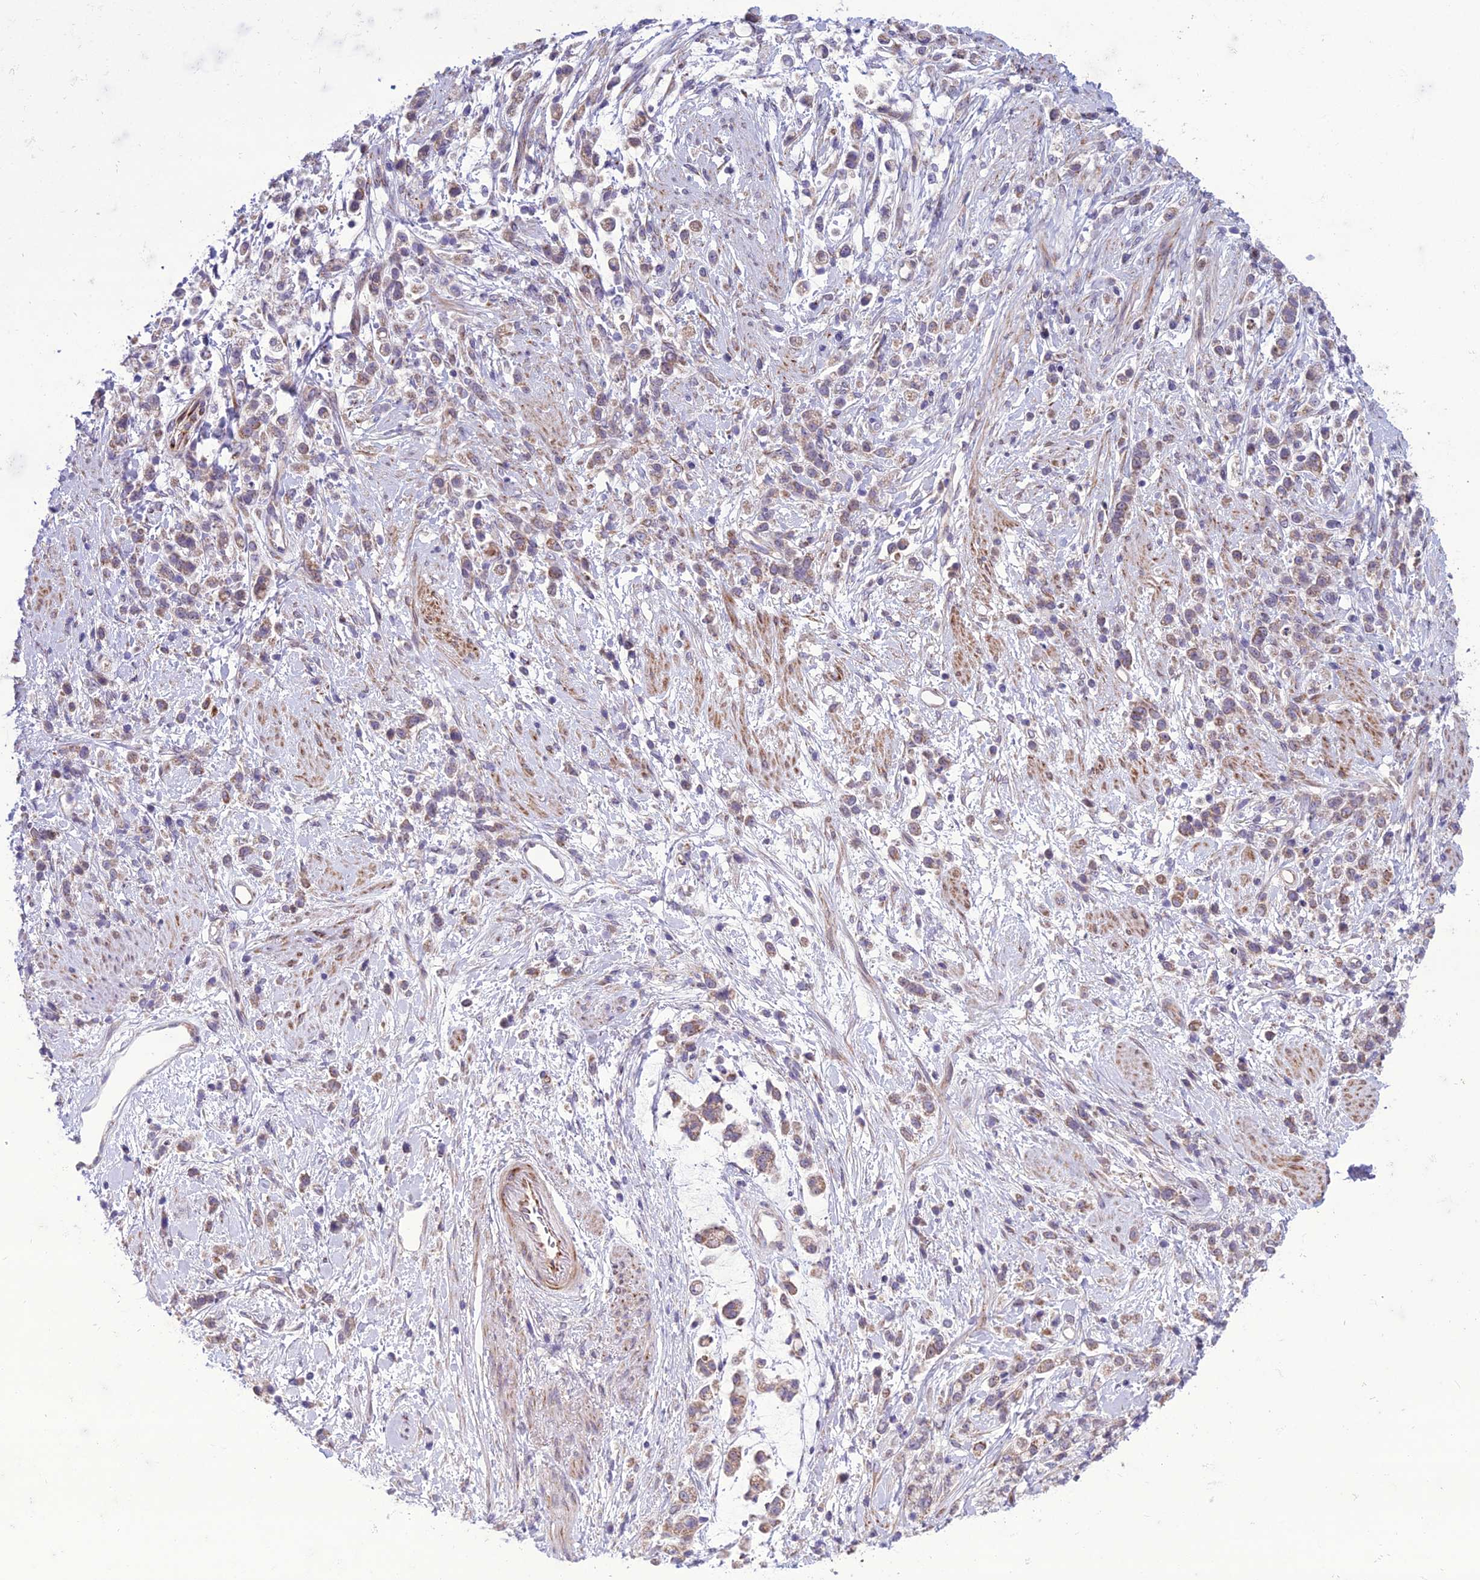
{"staining": {"intensity": "weak", "quantity": "25%-75%", "location": "cytoplasmic/membranous"}, "tissue": "stomach cancer", "cell_type": "Tumor cells", "image_type": "cancer", "snomed": [{"axis": "morphology", "description": "Adenocarcinoma, NOS"}, {"axis": "topography", "description": "Stomach"}], "caption": "The immunohistochemical stain shows weak cytoplasmic/membranous positivity in tumor cells of stomach cancer (adenocarcinoma) tissue. The protein of interest is stained brown, and the nuclei are stained in blue (DAB (3,3'-diaminobenzidine) IHC with brightfield microscopy, high magnification).", "gene": "NODAL", "patient": {"sex": "female", "age": 60}}